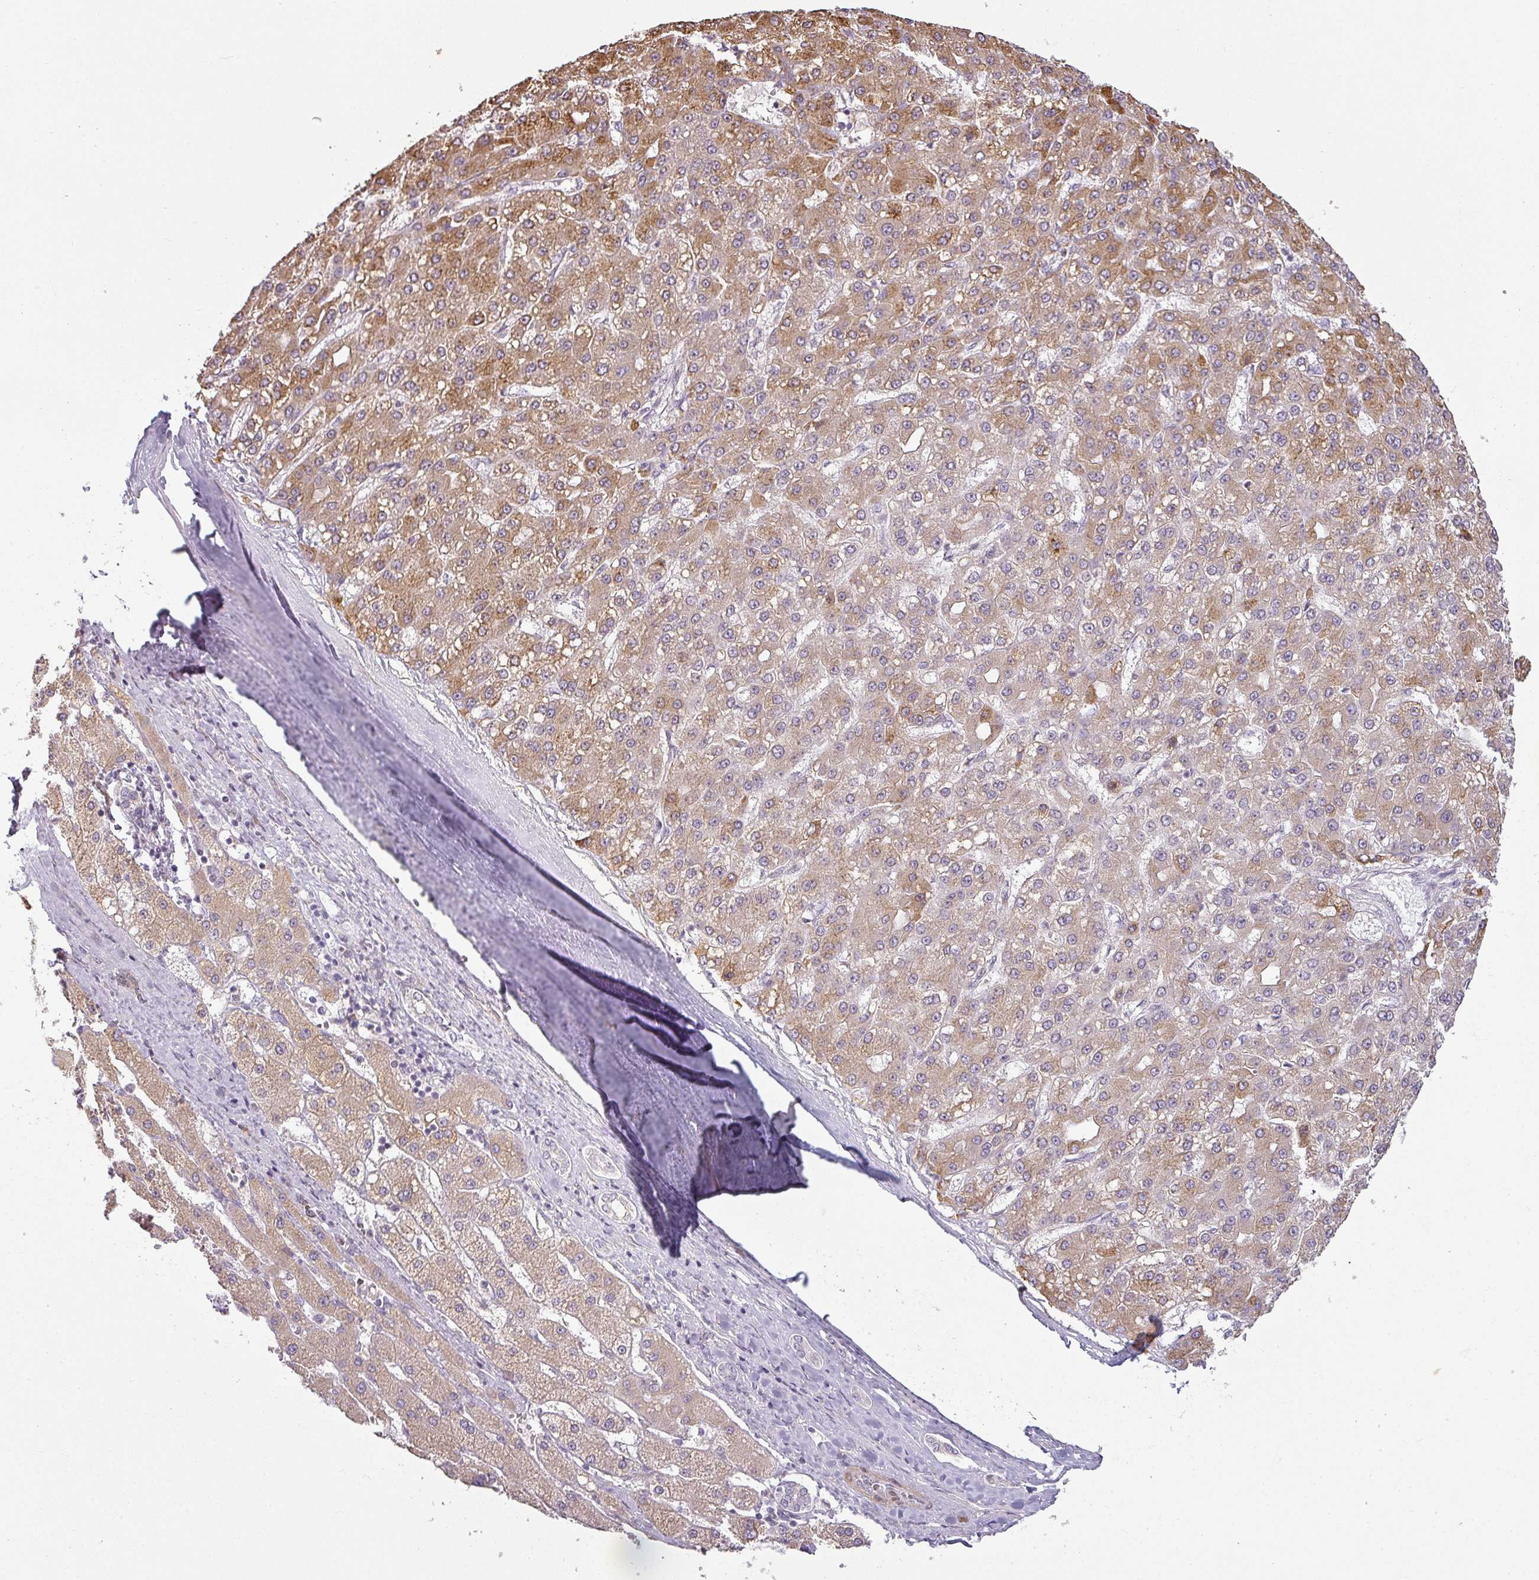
{"staining": {"intensity": "moderate", "quantity": ">75%", "location": "cytoplasmic/membranous"}, "tissue": "liver cancer", "cell_type": "Tumor cells", "image_type": "cancer", "snomed": [{"axis": "morphology", "description": "Carcinoma, Hepatocellular, NOS"}, {"axis": "topography", "description": "Liver"}], "caption": "Approximately >75% of tumor cells in liver cancer (hepatocellular carcinoma) demonstrate moderate cytoplasmic/membranous protein staining as visualized by brown immunohistochemical staining.", "gene": "CCDC144A", "patient": {"sex": "male", "age": 67}}